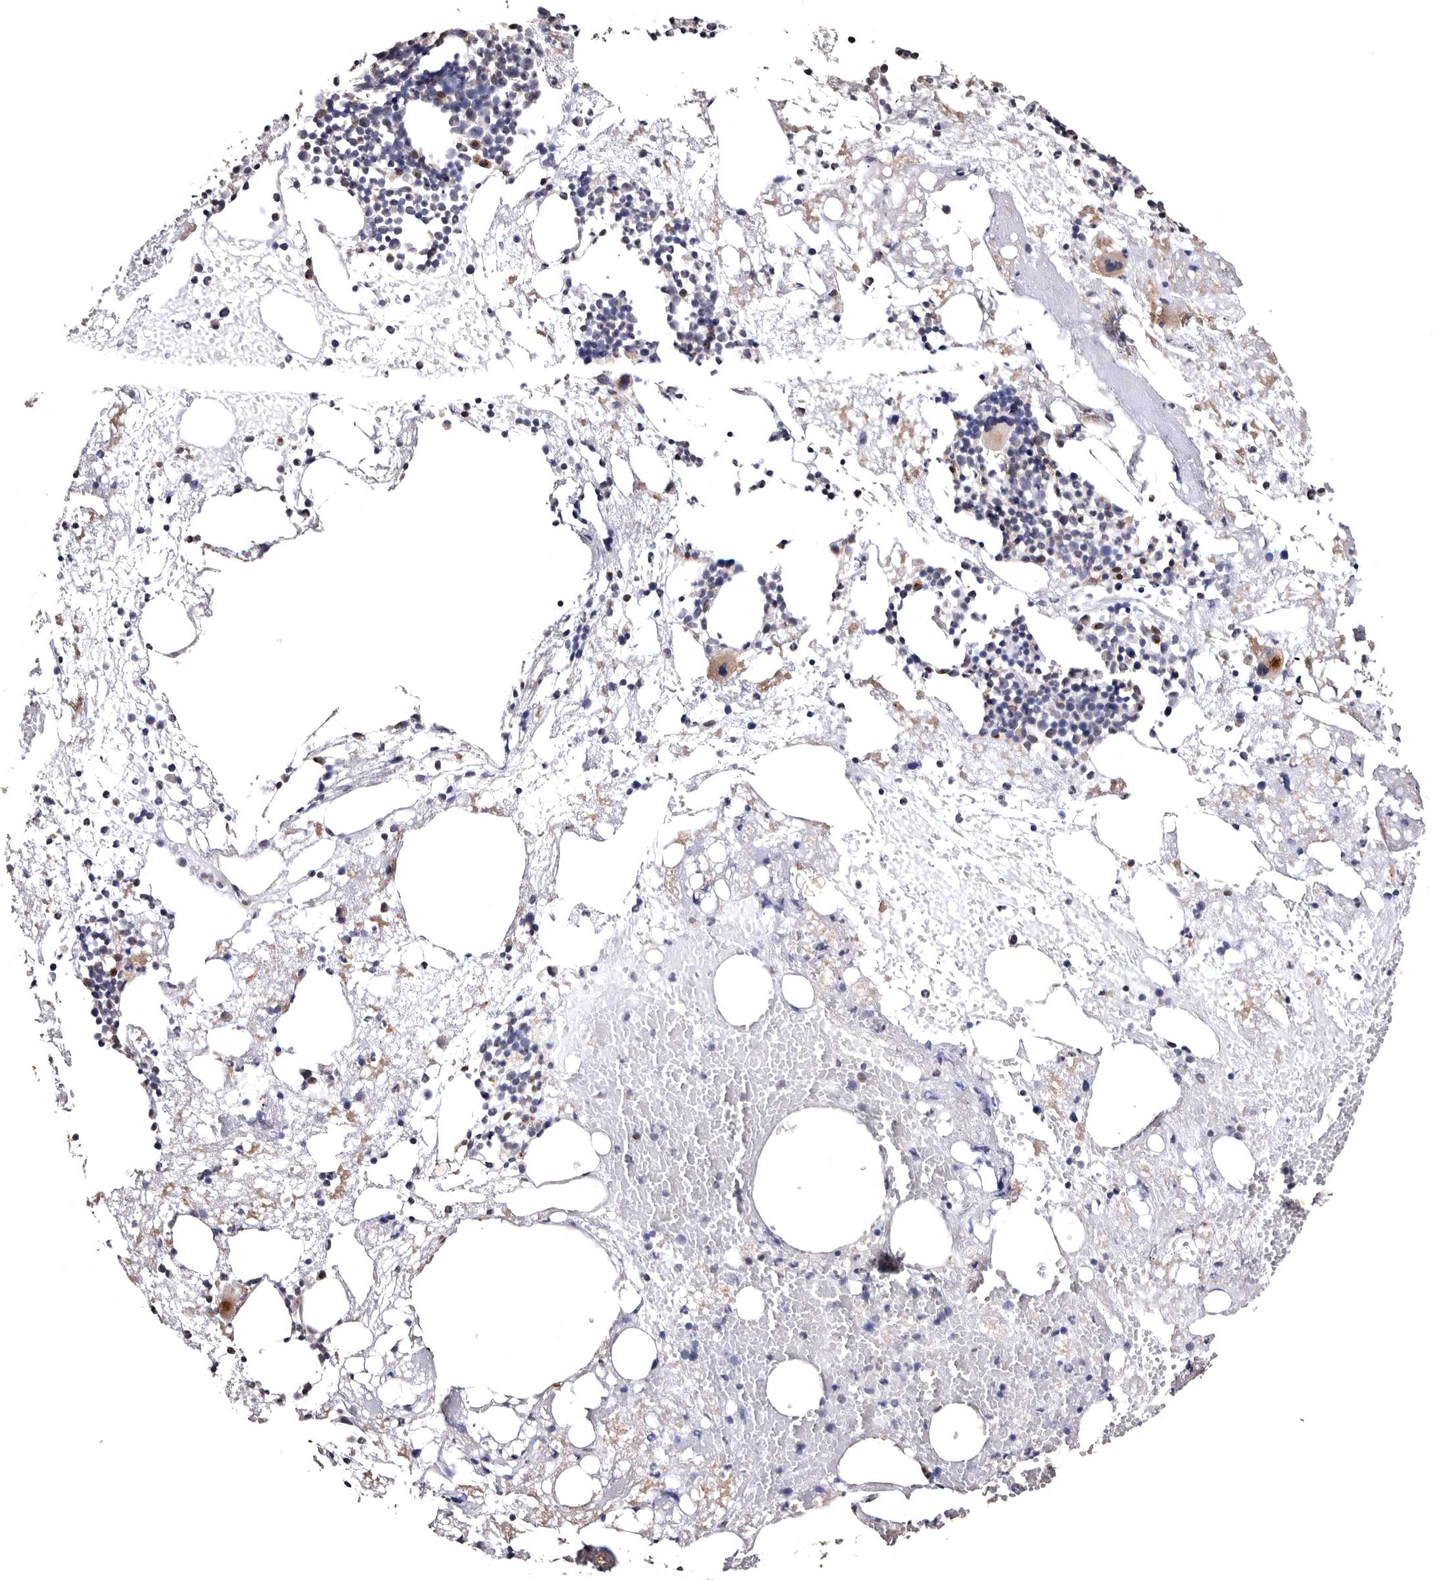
{"staining": {"intensity": "moderate", "quantity": "25%-75%", "location": "cytoplasmic/membranous"}, "tissue": "bone marrow", "cell_type": "Hematopoietic cells", "image_type": "normal", "snomed": [{"axis": "morphology", "description": "Normal tissue, NOS"}, {"axis": "morphology", "description": "Inflammation, NOS"}, {"axis": "topography", "description": "Bone marrow"}], "caption": "IHC of benign bone marrow demonstrates medium levels of moderate cytoplasmic/membranous staining in about 25%-75% of hematopoietic cells. The protein is stained brown, and the nuclei are stained in blue (DAB IHC with brightfield microscopy, high magnification).", "gene": "FAM91A1", "patient": {"sex": "female", "age": 48}}